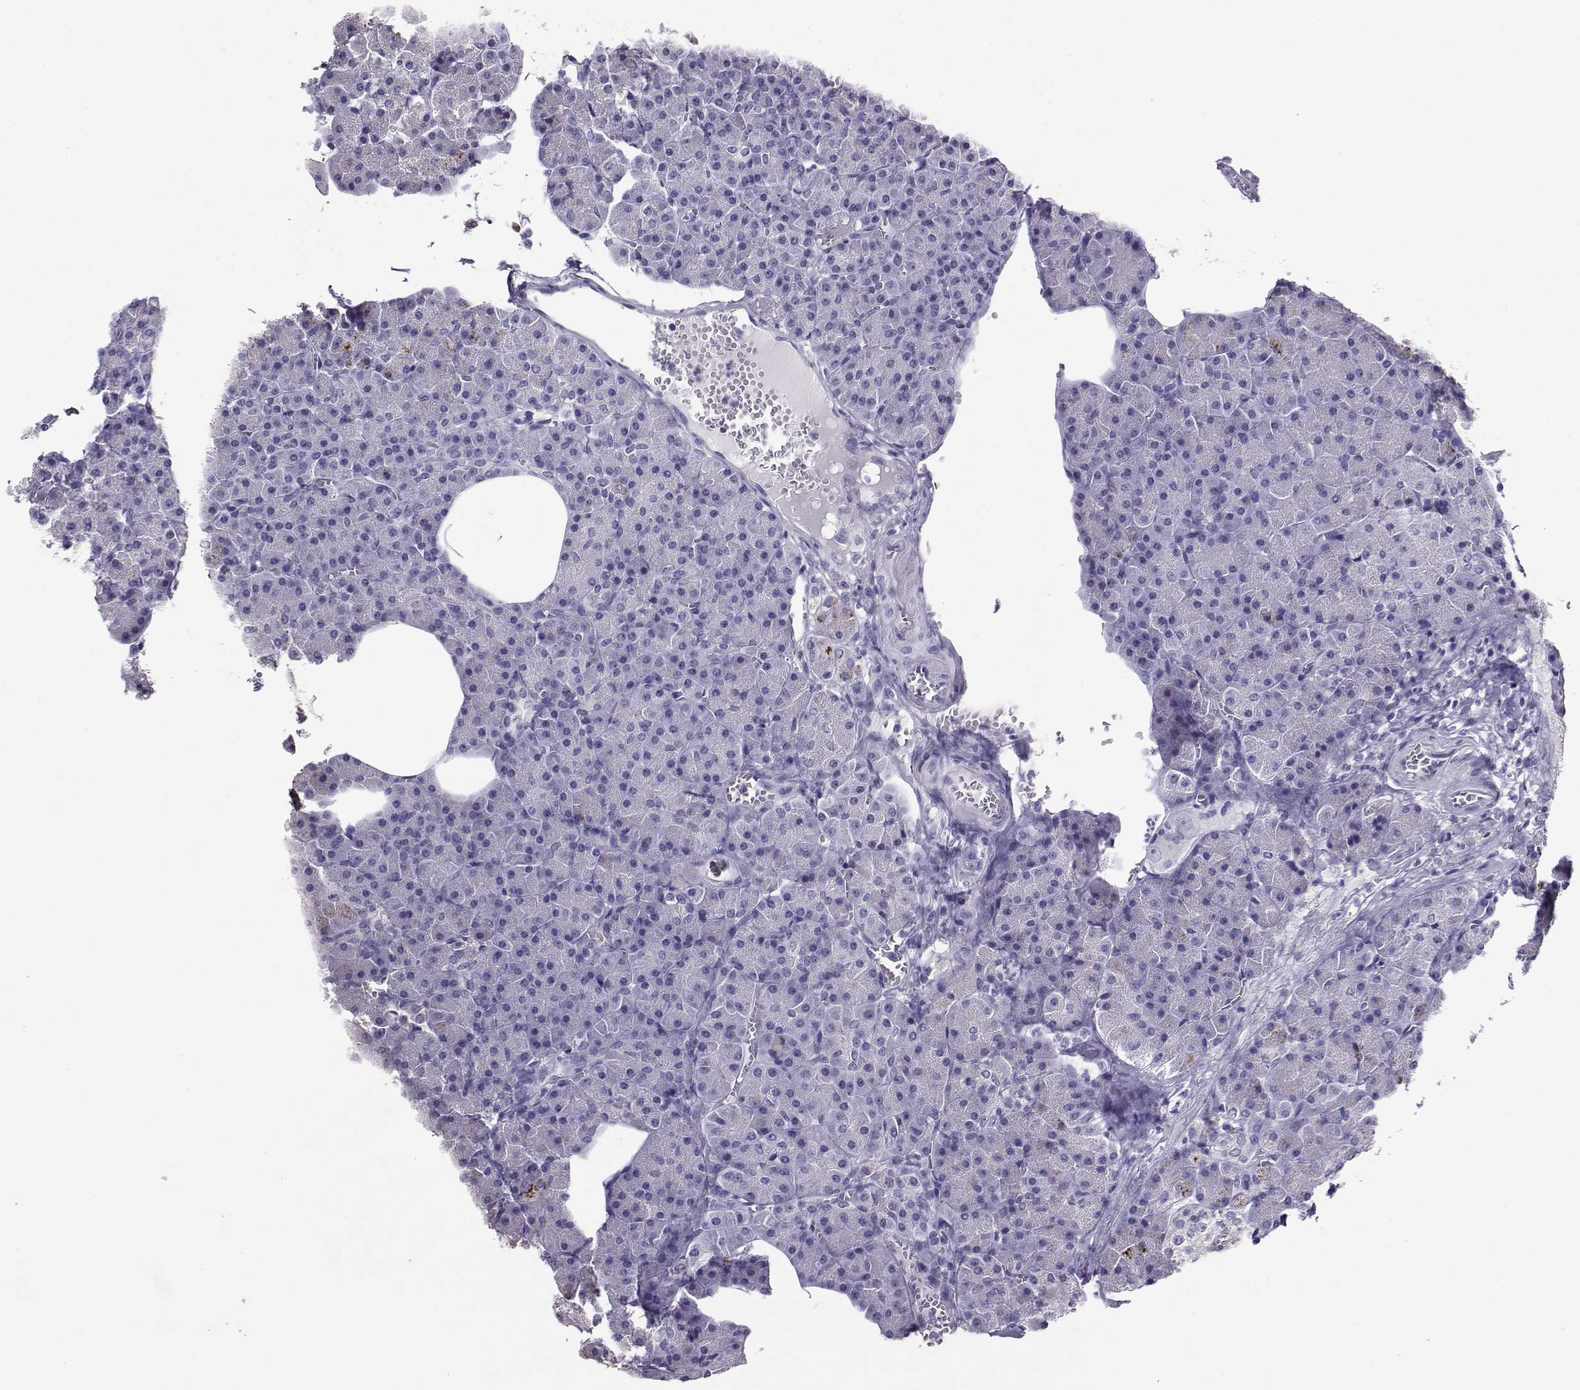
{"staining": {"intensity": "negative", "quantity": "none", "location": "none"}, "tissue": "pancreas", "cell_type": "Exocrine glandular cells", "image_type": "normal", "snomed": [{"axis": "morphology", "description": "Normal tissue, NOS"}, {"axis": "topography", "description": "Pancreas"}], "caption": "Immunohistochemistry of benign human pancreas exhibits no positivity in exocrine glandular cells. The staining was performed using DAB to visualize the protein expression in brown, while the nuclei were stained in blue with hematoxylin (Magnification: 20x).", "gene": "TBR1", "patient": {"sex": "female", "age": 45}}